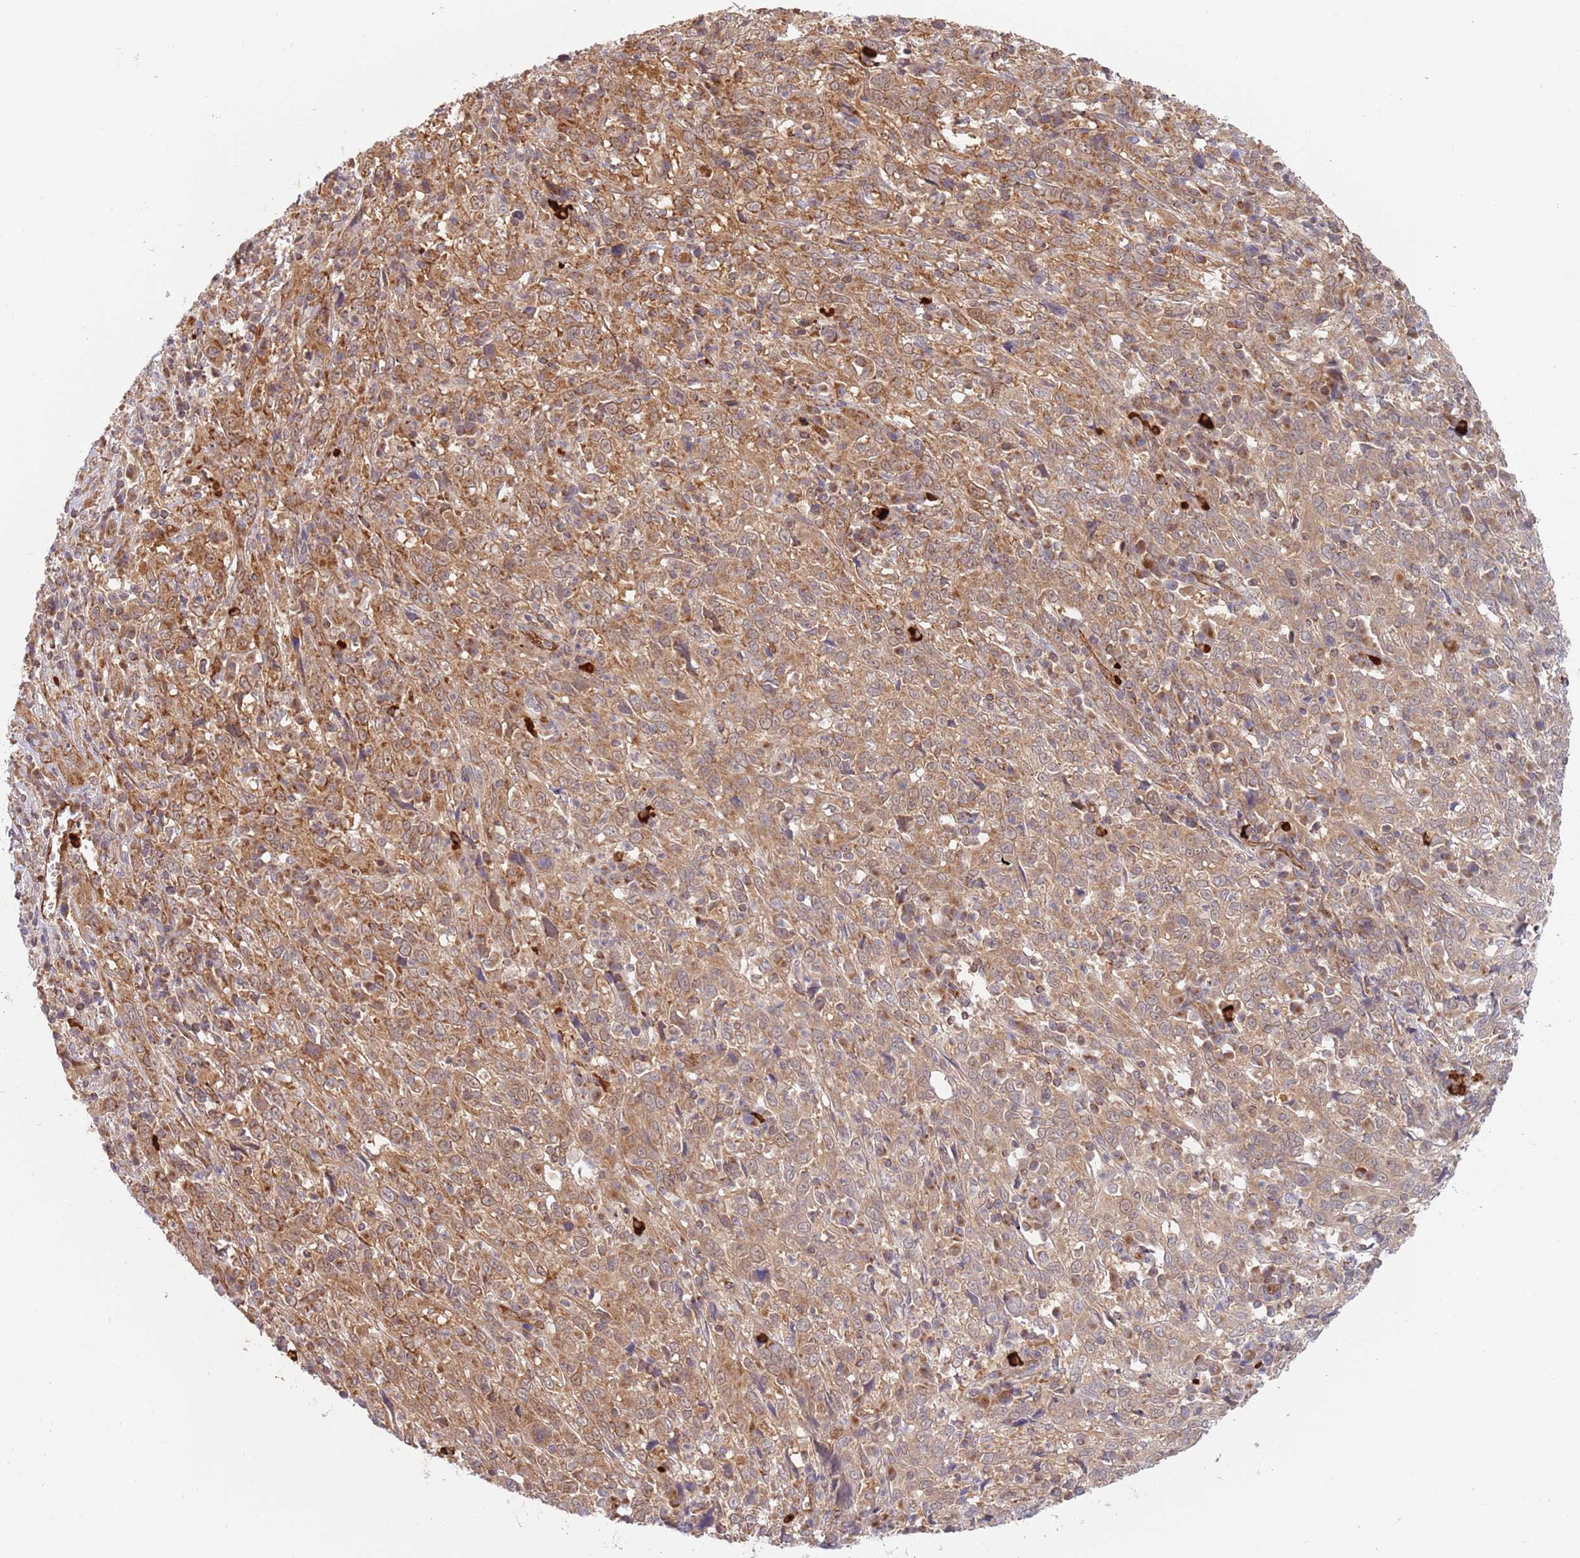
{"staining": {"intensity": "moderate", "quantity": ">75%", "location": "cytoplasmic/membranous"}, "tissue": "cervical cancer", "cell_type": "Tumor cells", "image_type": "cancer", "snomed": [{"axis": "morphology", "description": "Squamous cell carcinoma, NOS"}, {"axis": "topography", "description": "Cervix"}], "caption": "The immunohistochemical stain highlights moderate cytoplasmic/membranous staining in tumor cells of cervical cancer (squamous cell carcinoma) tissue.", "gene": "GUK1", "patient": {"sex": "female", "age": 46}}